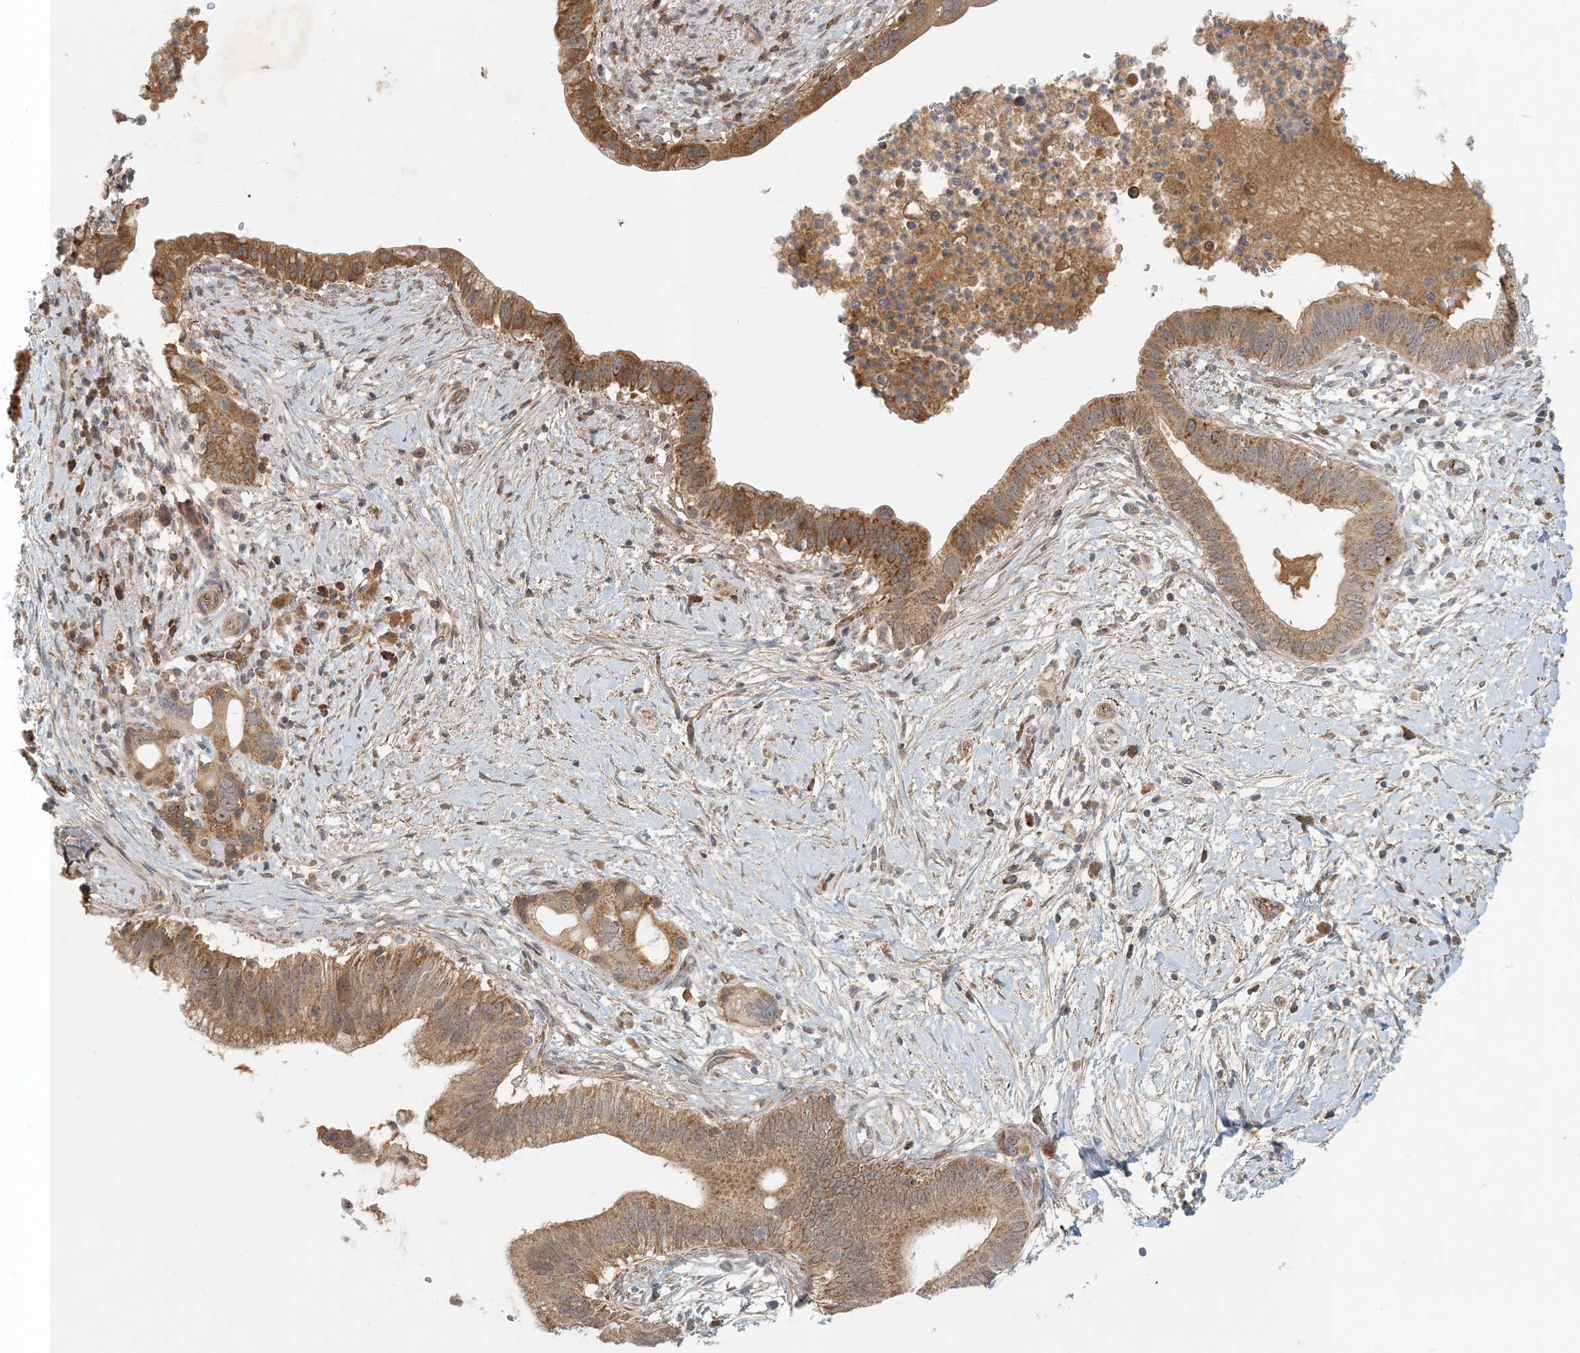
{"staining": {"intensity": "moderate", "quantity": ">75%", "location": "cytoplasmic/membranous"}, "tissue": "pancreatic cancer", "cell_type": "Tumor cells", "image_type": "cancer", "snomed": [{"axis": "morphology", "description": "Adenocarcinoma, NOS"}, {"axis": "topography", "description": "Pancreas"}], "caption": "An immunohistochemistry (IHC) photomicrograph of tumor tissue is shown. Protein staining in brown highlights moderate cytoplasmic/membranous positivity in pancreatic adenocarcinoma within tumor cells.", "gene": "ZBTB3", "patient": {"sex": "male", "age": 68}}